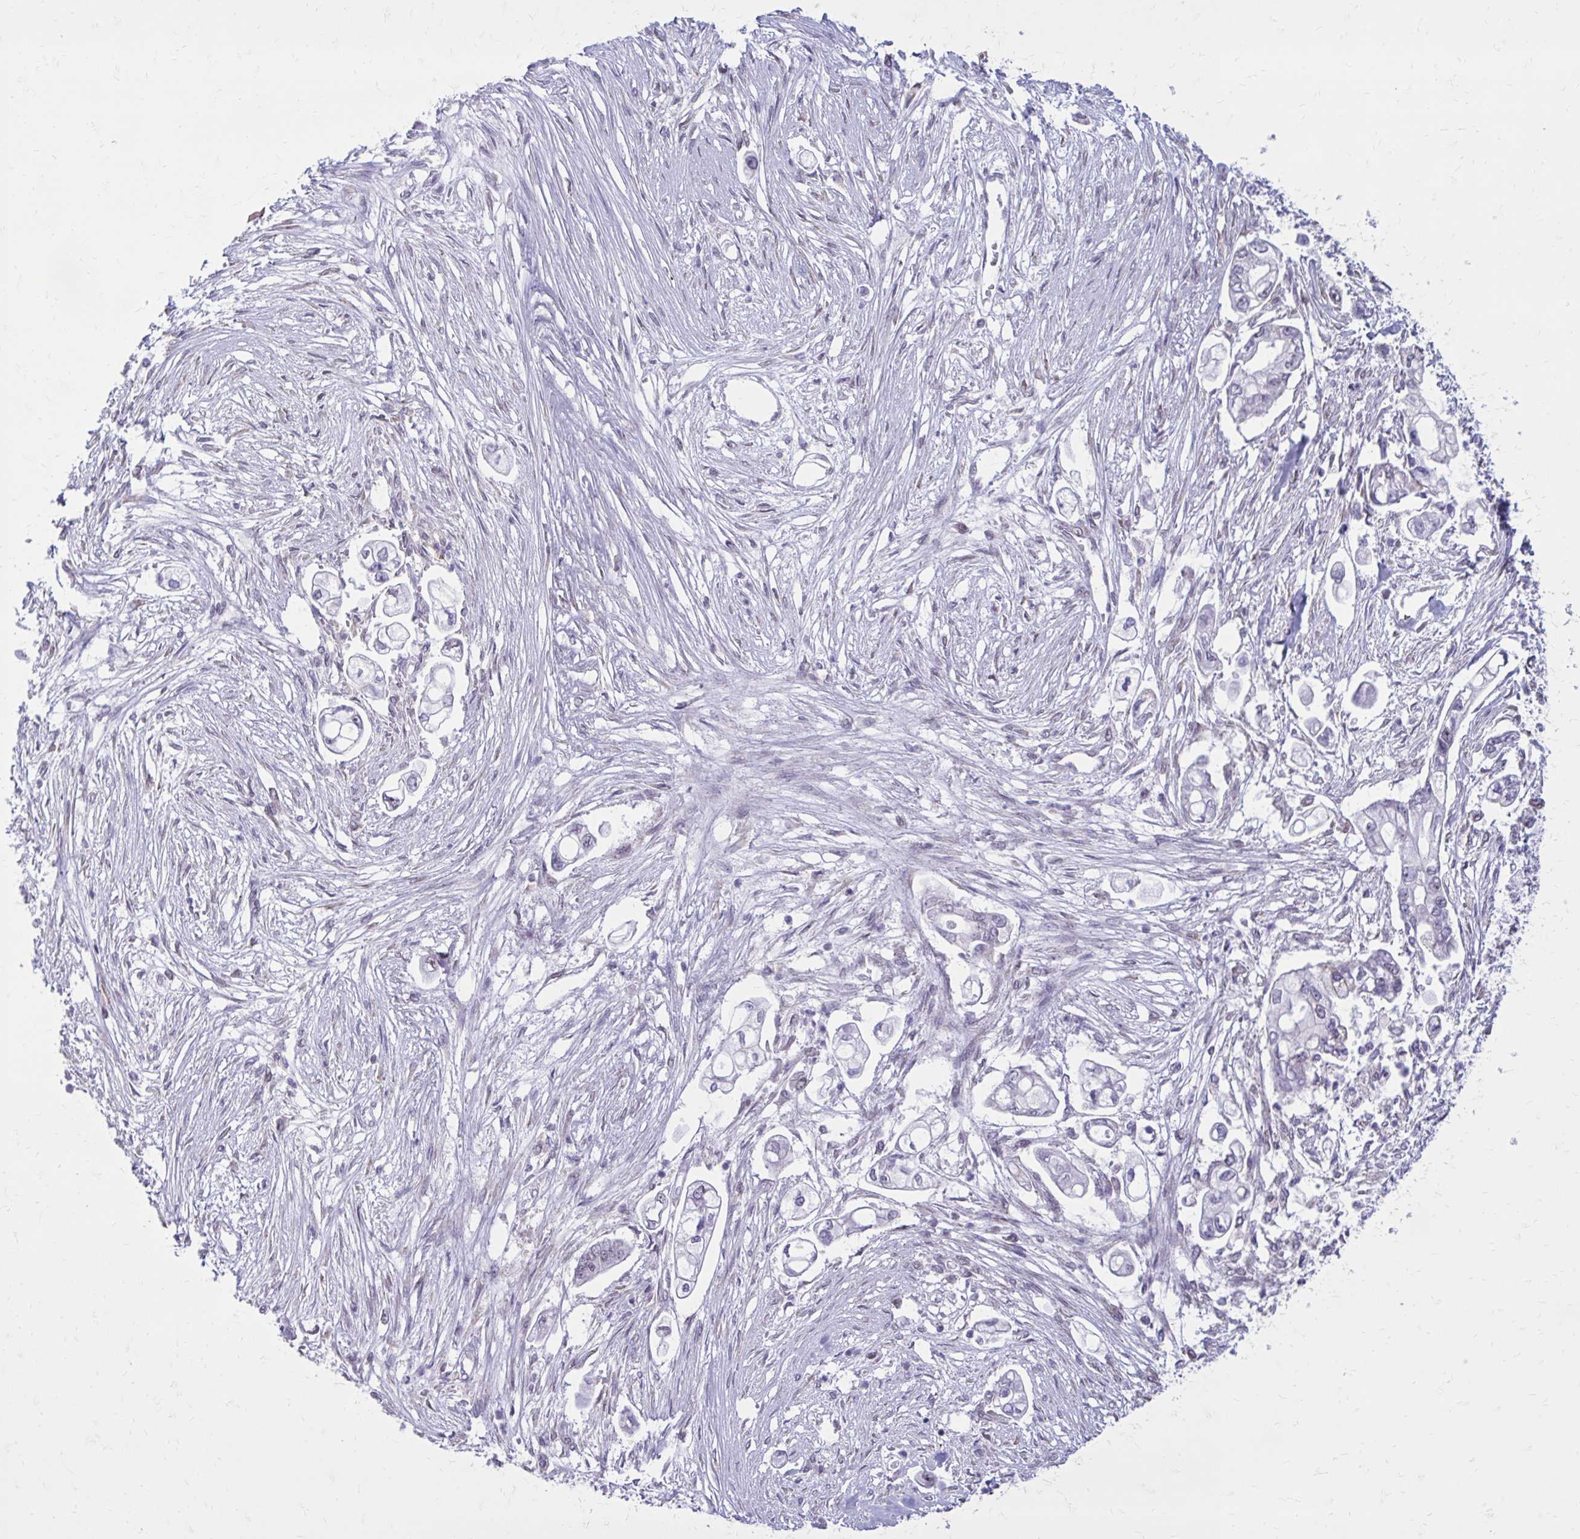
{"staining": {"intensity": "negative", "quantity": "none", "location": "none"}, "tissue": "pancreatic cancer", "cell_type": "Tumor cells", "image_type": "cancer", "snomed": [{"axis": "morphology", "description": "Adenocarcinoma, NOS"}, {"axis": "topography", "description": "Pancreas"}], "caption": "Immunohistochemical staining of adenocarcinoma (pancreatic) reveals no significant positivity in tumor cells. (DAB (3,3'-diaminobenzidine) immunohistochemistry with hematoxylin counter stain).", "gene": "PROSER1", "patient": {"sex": "female", "age": 69}}